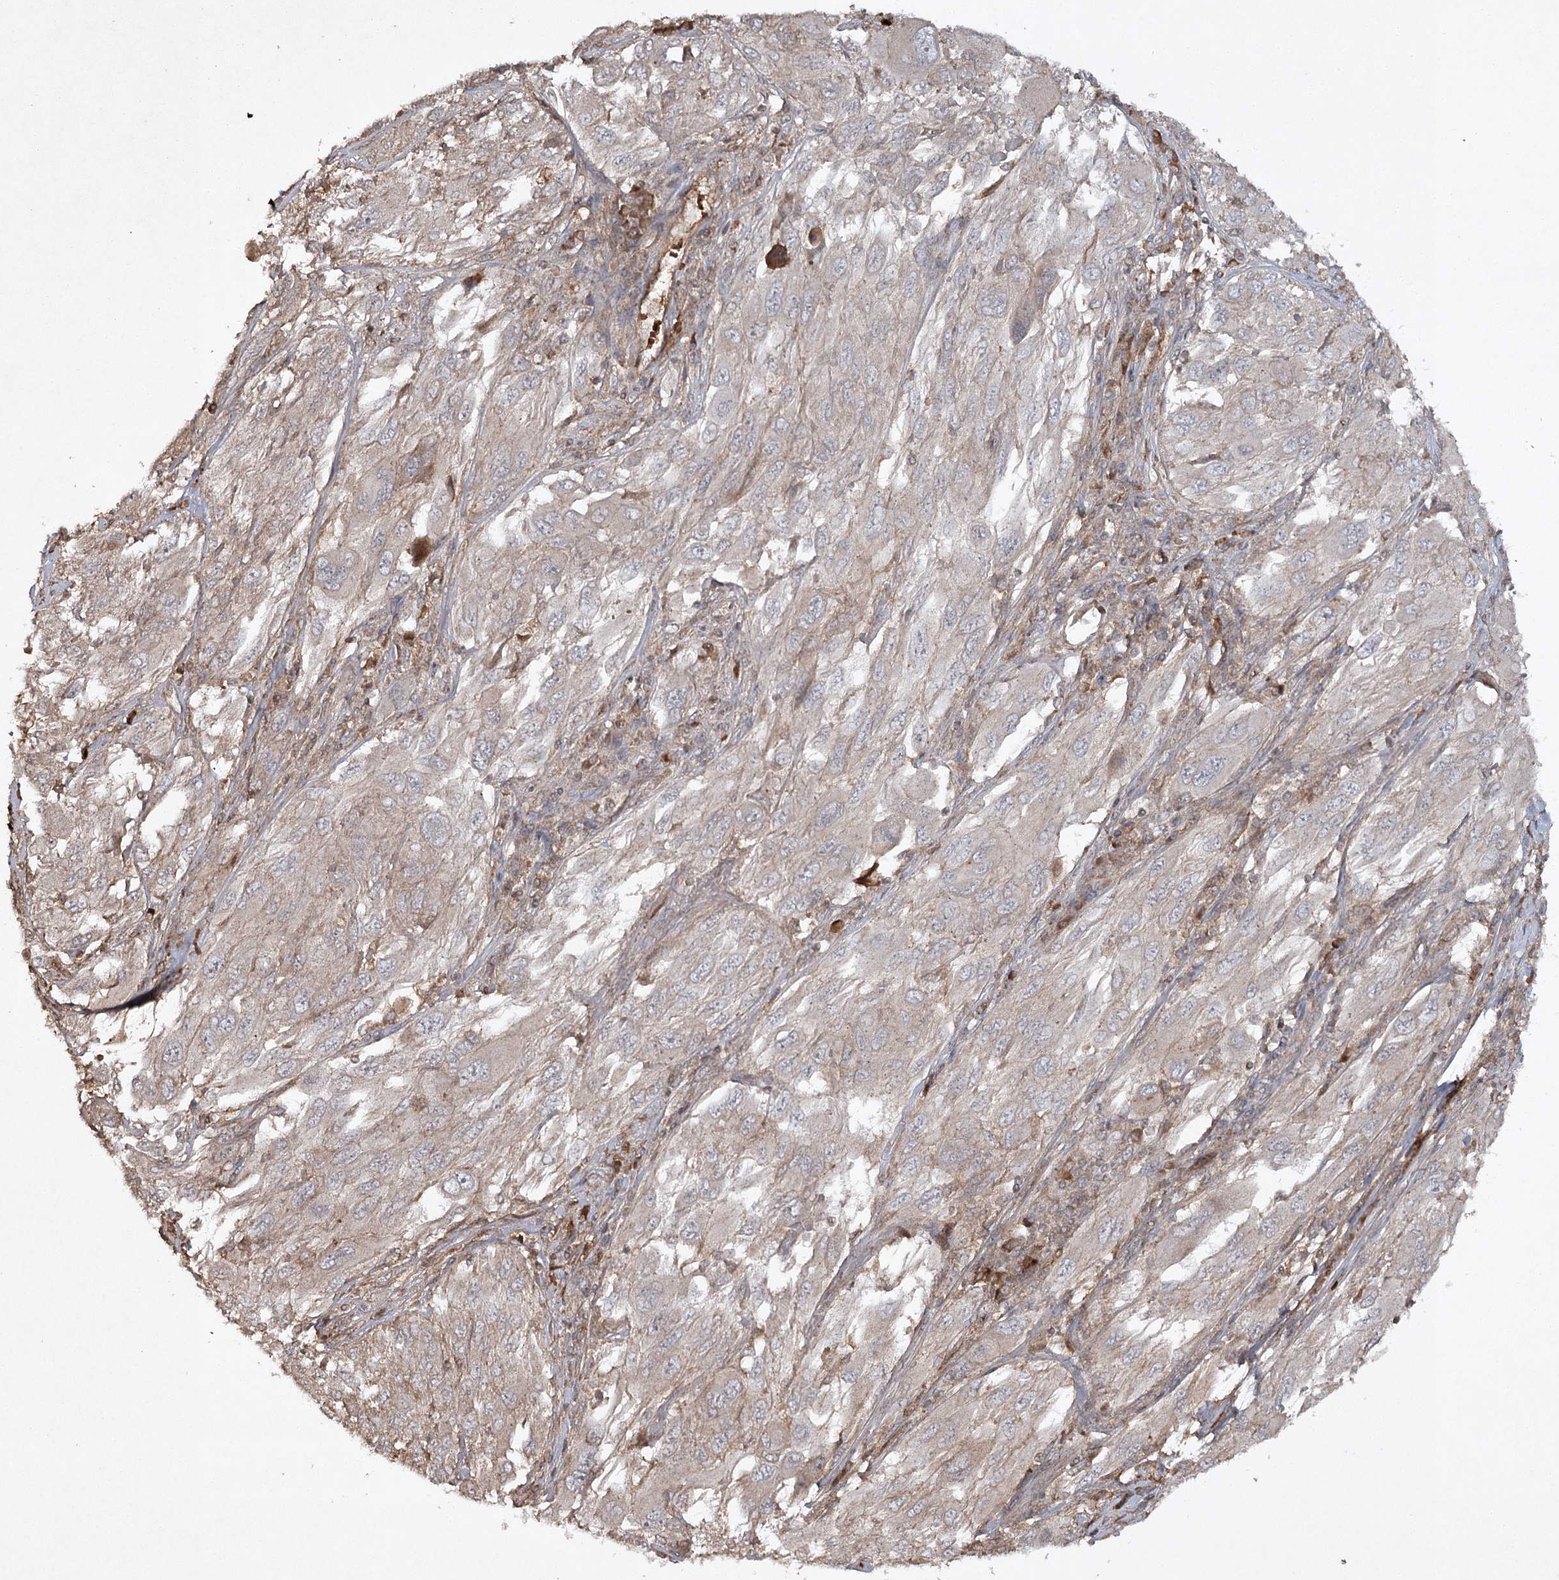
{"staining": {"intensity": "weak", "quantity": "<25%", "location": "cytoplasmic/membranous"}, "tissue": "melanoma", "cell_type": "Tumor cells", "image_type": "cancer", "snomed": [{"axis": "morphology", "description": "Malignant melanoma, NOS"}, {"axis": "topography", "description": "Skin"}], "caption": "Tumor cells are negative for brown protein staining in melanoma. (DAB (3,3'-diaminobenzidine) immunohistochemistry with hematoxylin counter stain).", "gene": "CYP2B6", "patient": {"sex": "female", "age": 91}}